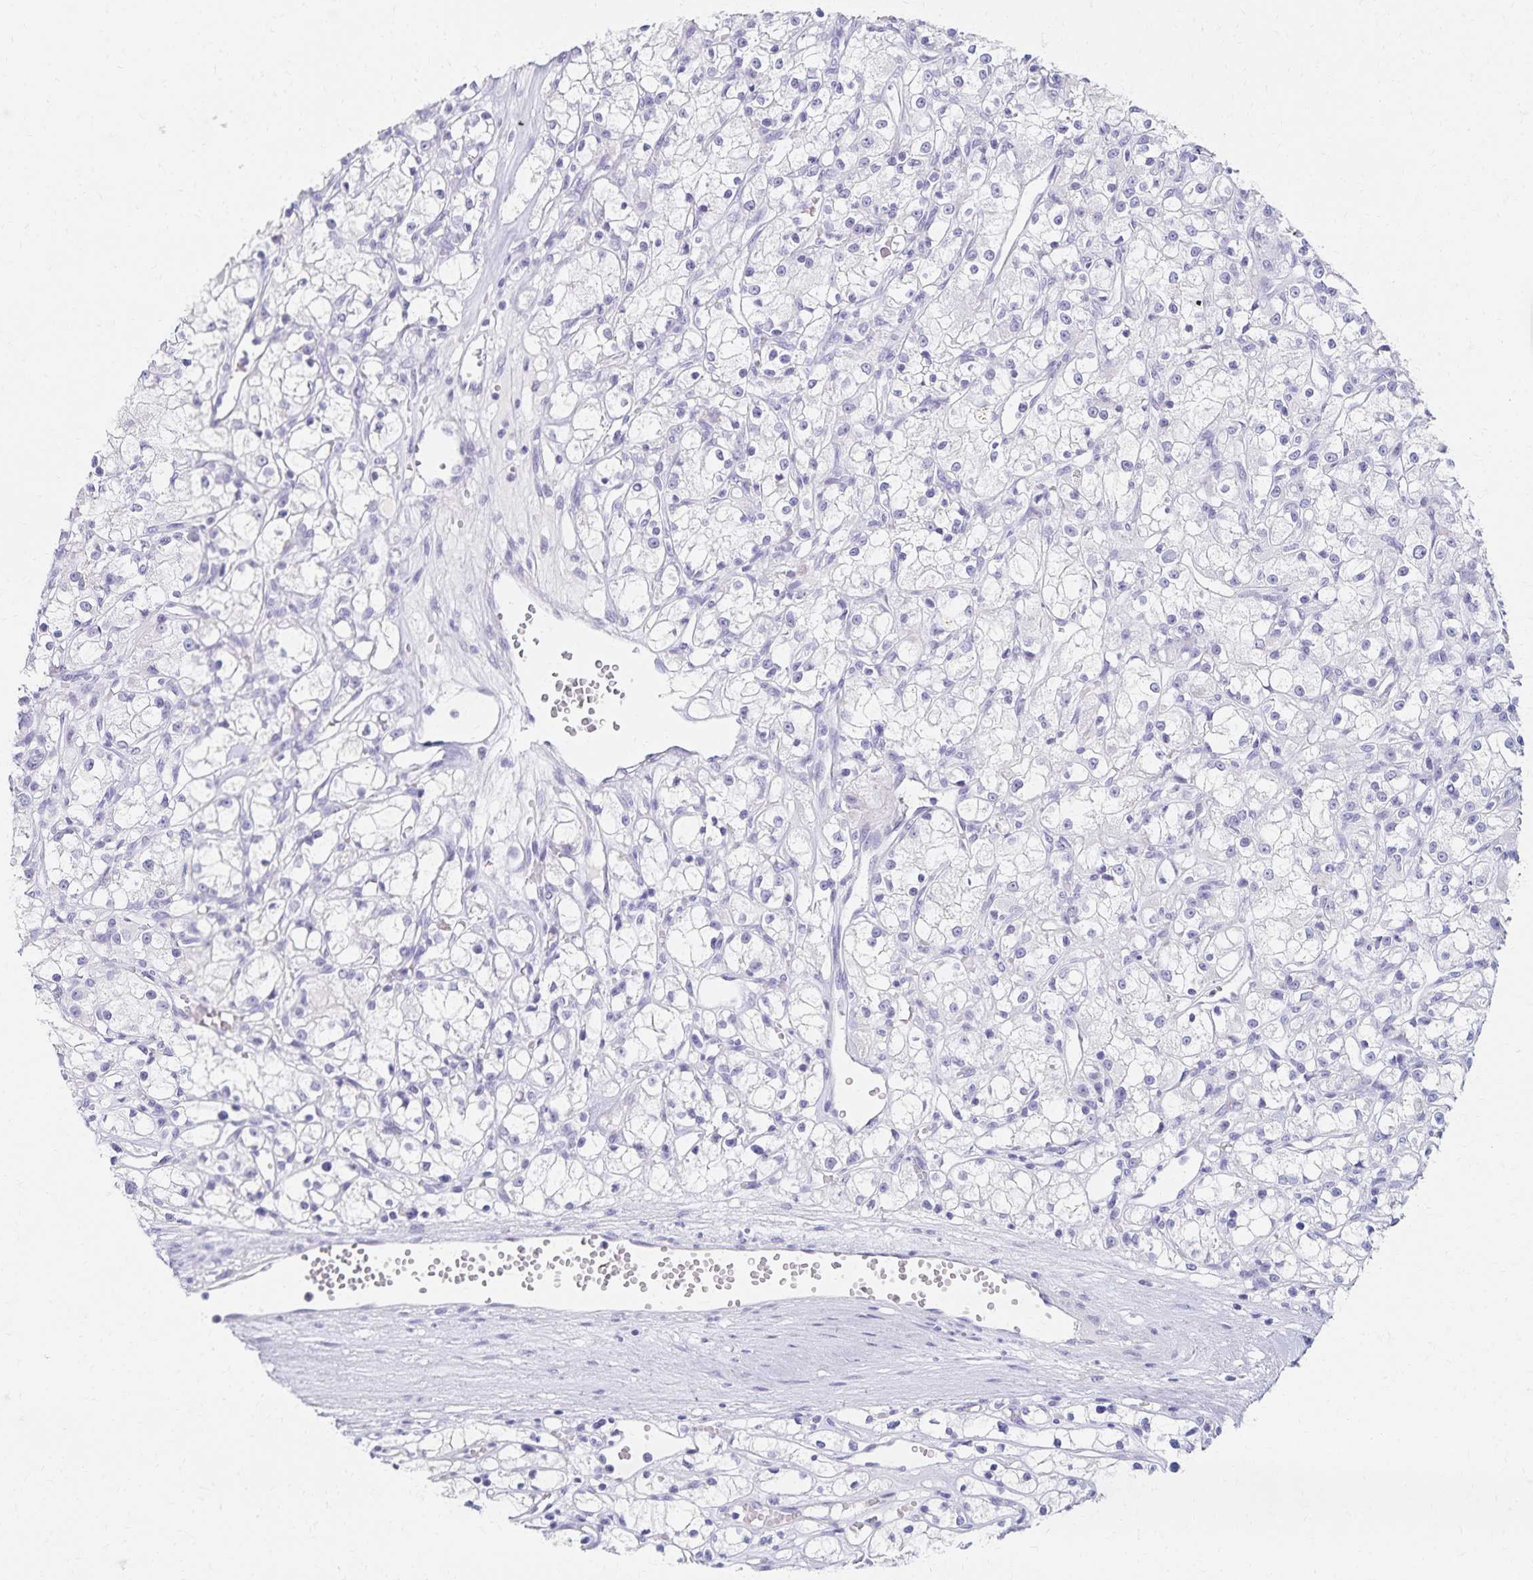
{"staining": {"intensity": "negative", "quantity": "none", "location": "none"}, "tissue": "renal cancer", "cell_type": "Tumor cells", "image_type": "cancer", "snomed": [{"axis": "morphology", "description": "Adenocarcinoma, NOS"}, {"axis": "topography", "description": "Kidney"}], "caption": "High magnification brightfield microscopy of renal adenocarcinoma stained with DAB (3,3'-diaminobenzidine) (brown) and counterstained with hematoxylin (blue): tumor cells show no significant expression.", "gene": "C2orf50", "patient": {"sex": "female", "age": 59}}